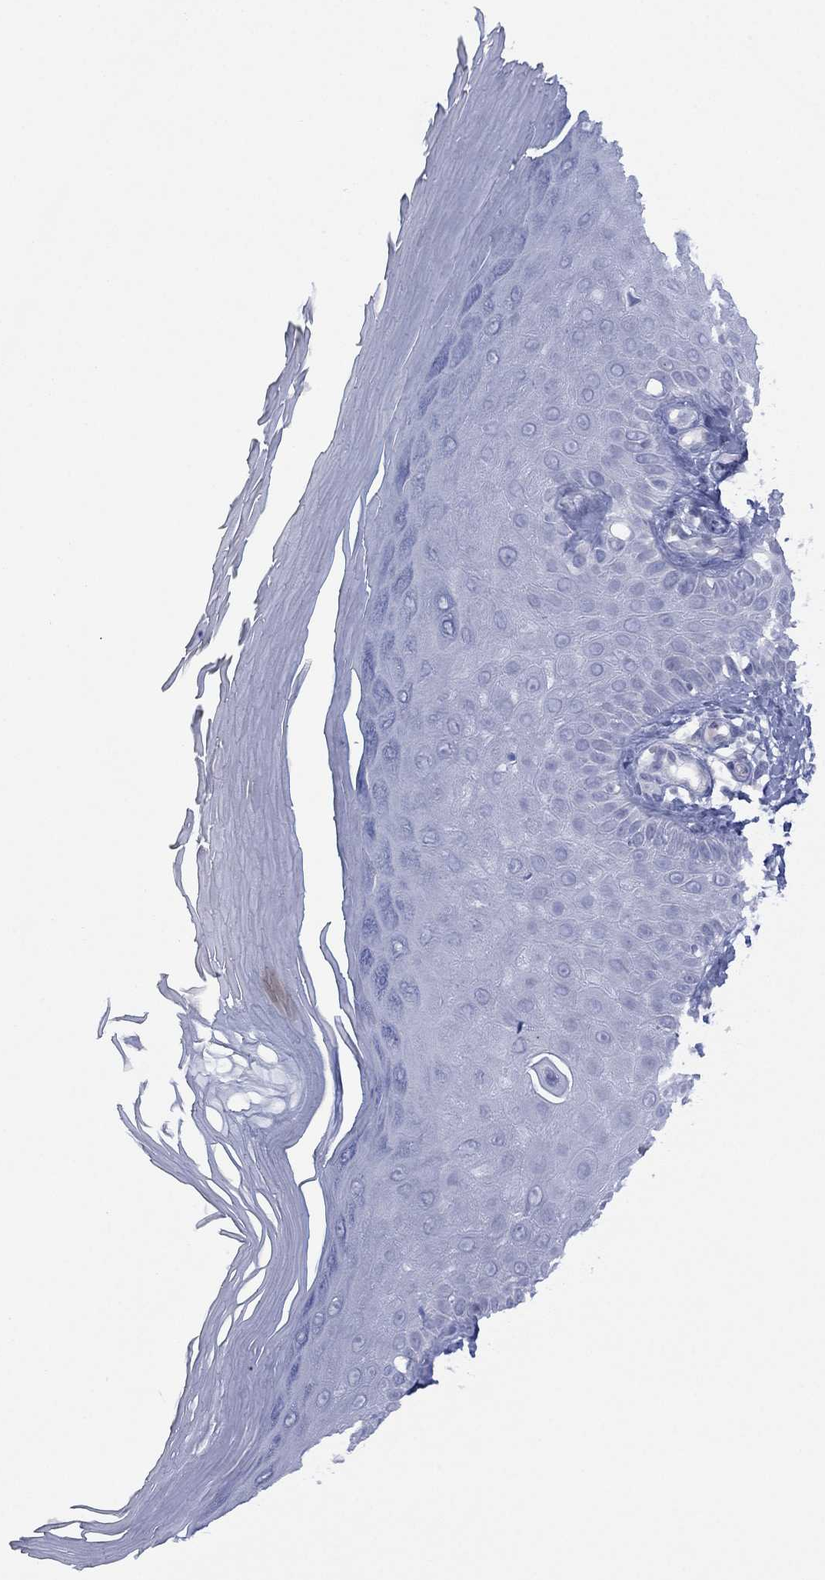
{"staining": {"intensity": "negative", "quantity": "none", "location": "none"}, "tissue": "skin", "cell_type": "Fibroblasts", "image_type": "normal", "snomed": [{"axis": "morphology", "description": "Normal tissue, NOS"}, {"axis": "morphology", "description": "Inflammation, NOS"}, {"axis": "morphology", "description": "Fibrosis, NOS"}, {"axis": "topography", "description": "Skin"}], "caption": "High power microscopy image of an IHC histopathology image of benign skin, revealing no significant staining in fibroblasts. Brightfield microscopy of immunohistochemistry stained with DAB (brown) and hematoxylin (blue), captured at high magnification.", "gene": "DDAH1", "patient": {"sex": "male", "age": 71}}